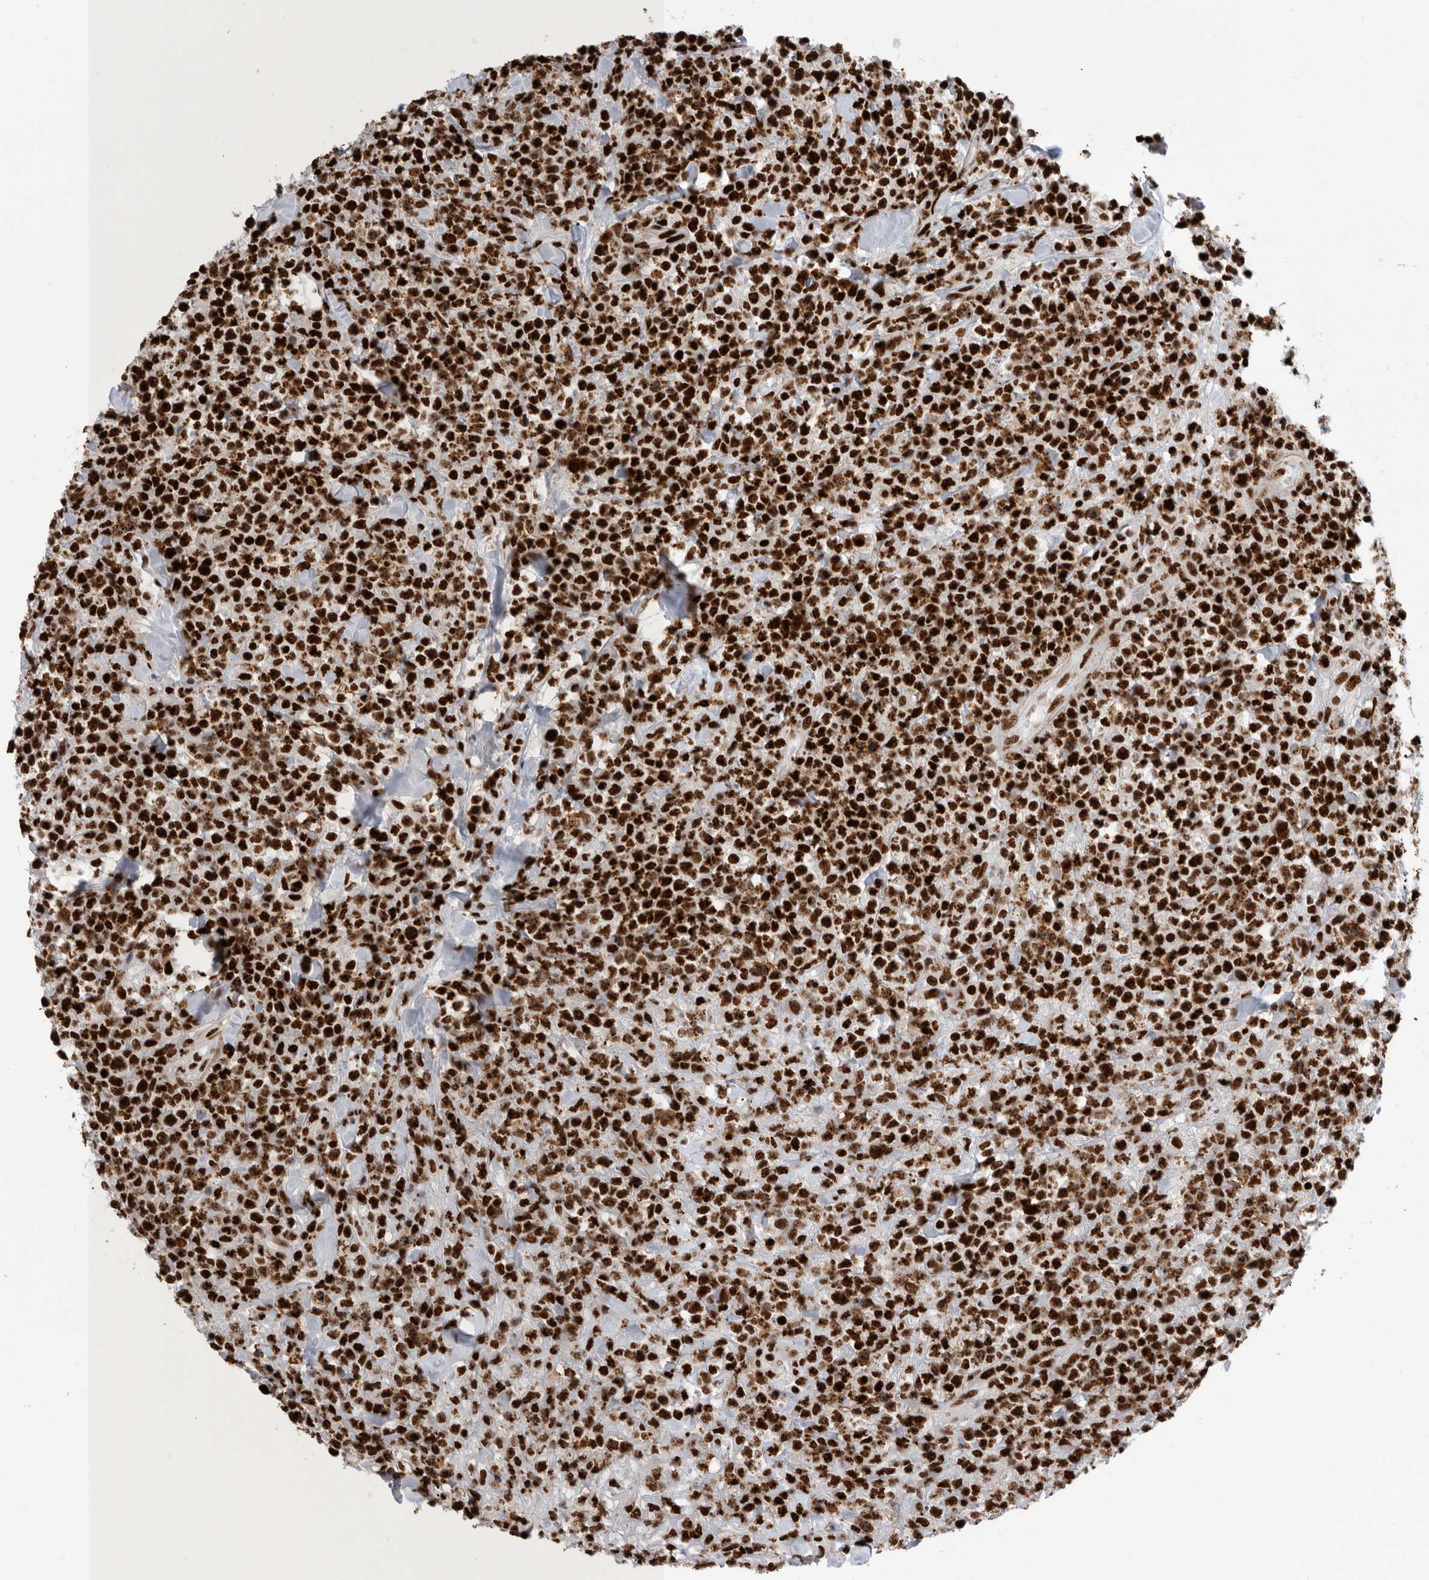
{"staining": {"intensity": "strong", "quantity": ">75%", "location": "nuclear"}, "tissue": "lymphoma", "cell_type": "Tumor cells", "image_type": "cancer", "snomed": [{"axis": "morphology", "description": "Malignant lymphoma, non-Hodgkin's type, High grade"}, {"axis": "topography", "description": "Colon"}], "caption": "High-grade malignant lymphoma, non-Hodgkin's type stained with DAB IHC exhibits high levels of strong nuclear staining in approximately >75% of tumor cells.", "gene": "BCLAF1", "patient": {"sex": "female", "age": 53}}